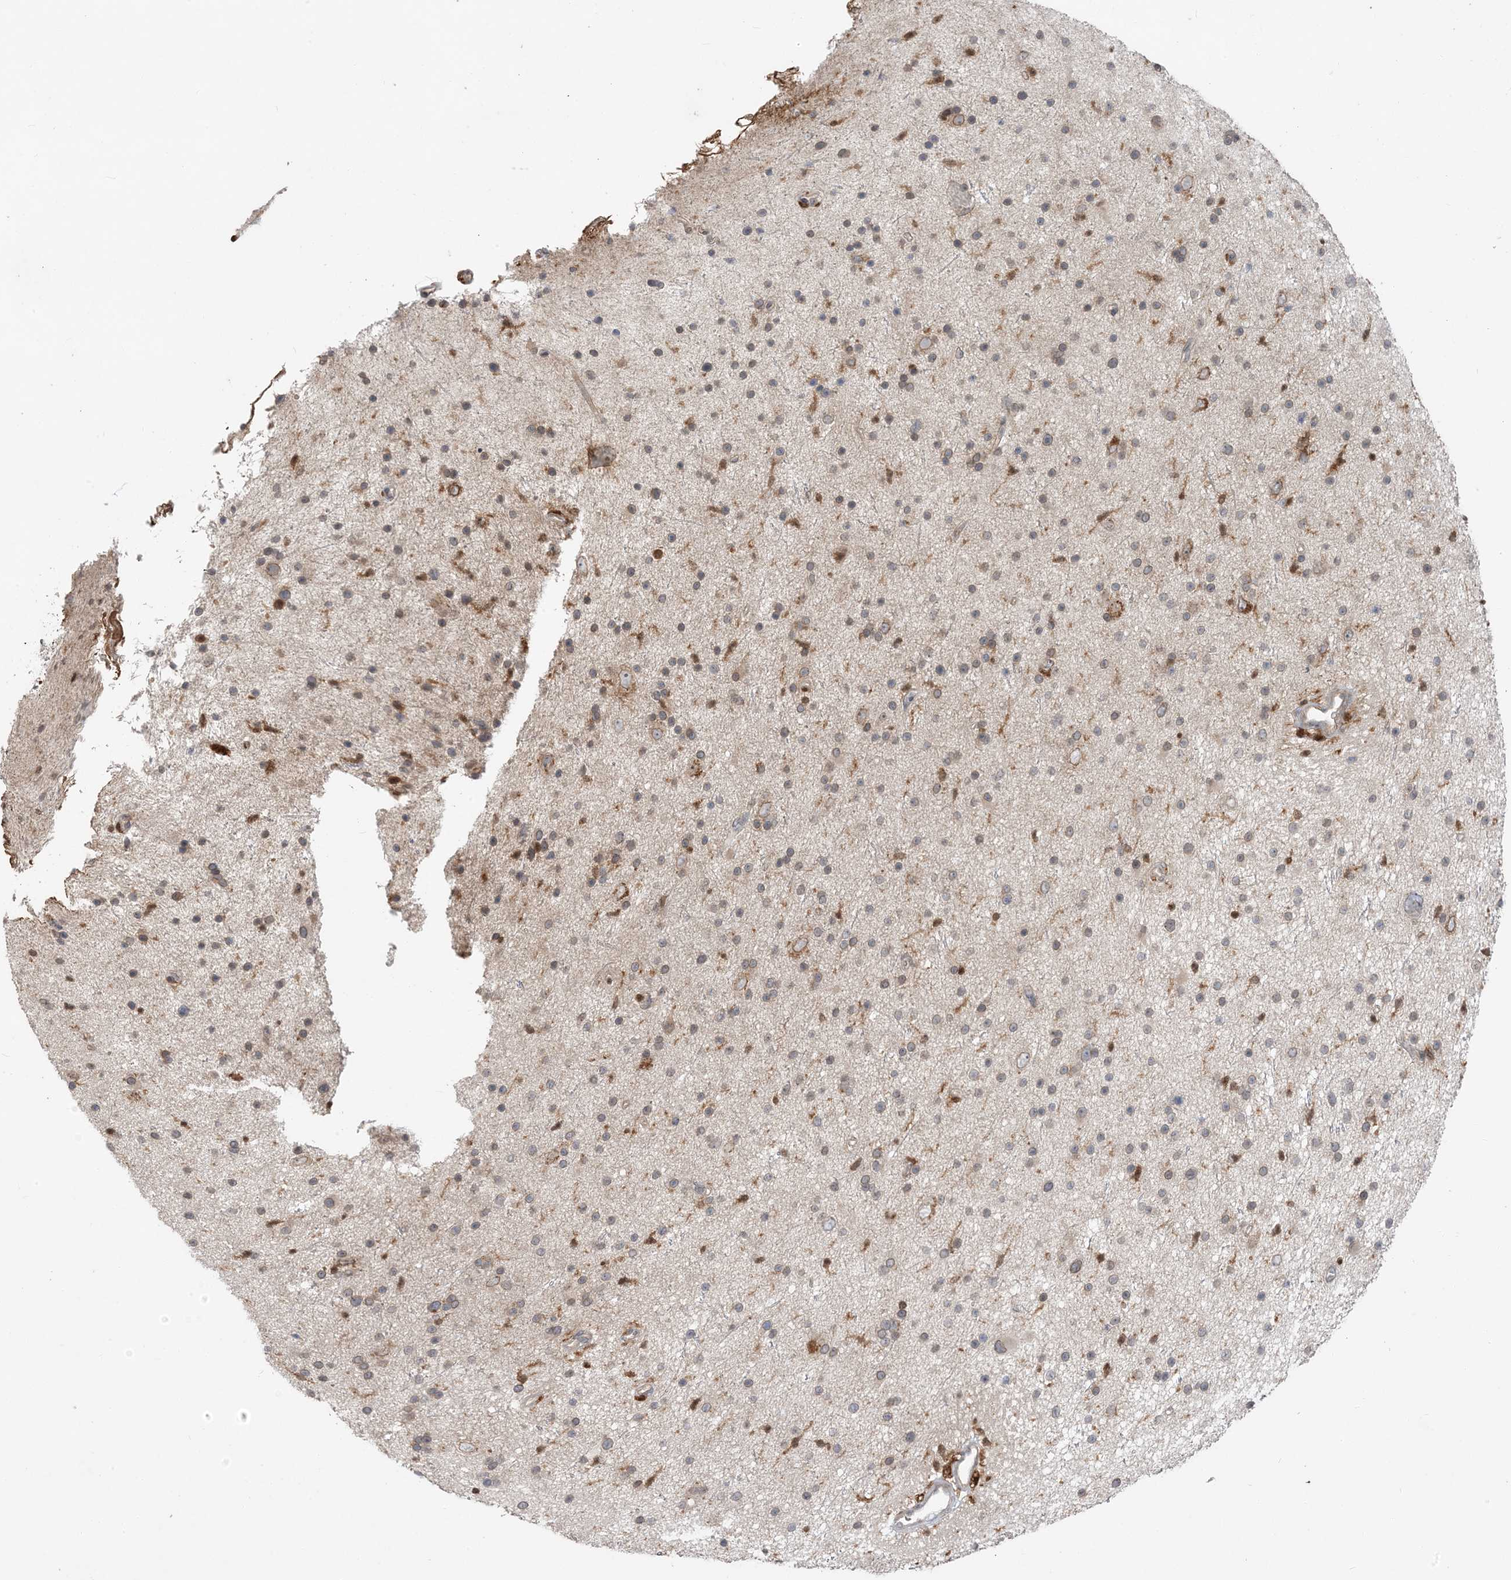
{"staining": {"intensity": "weak", "quantity": "25%-75%", "location": "cytoplasmic/membranous,nuclear"}, "tissue": "glioma", "cell_type": "Tumor cells", "image_type": "cancer", "snomed": [{"axis": "morphology", "description": "Glioma, malignant, Low grade"}, {"axis": "topography", "description": "Cerebral cortex"}], "caption": "Protein analysis of malignant glioma (low-grade) tissue shows weak cytoplasmic/membranous and nuclear expression in about 25%-75% of tumor cells. The staining was performed using DAB (3,3'-diaminobenzidine) to visualize the protein expression in brown, while the nuclei were stained in blue with hematoxylin (Magnification: 20x).", "gene": "NAGK", "patient": {"sex": "female", "age": 39}}